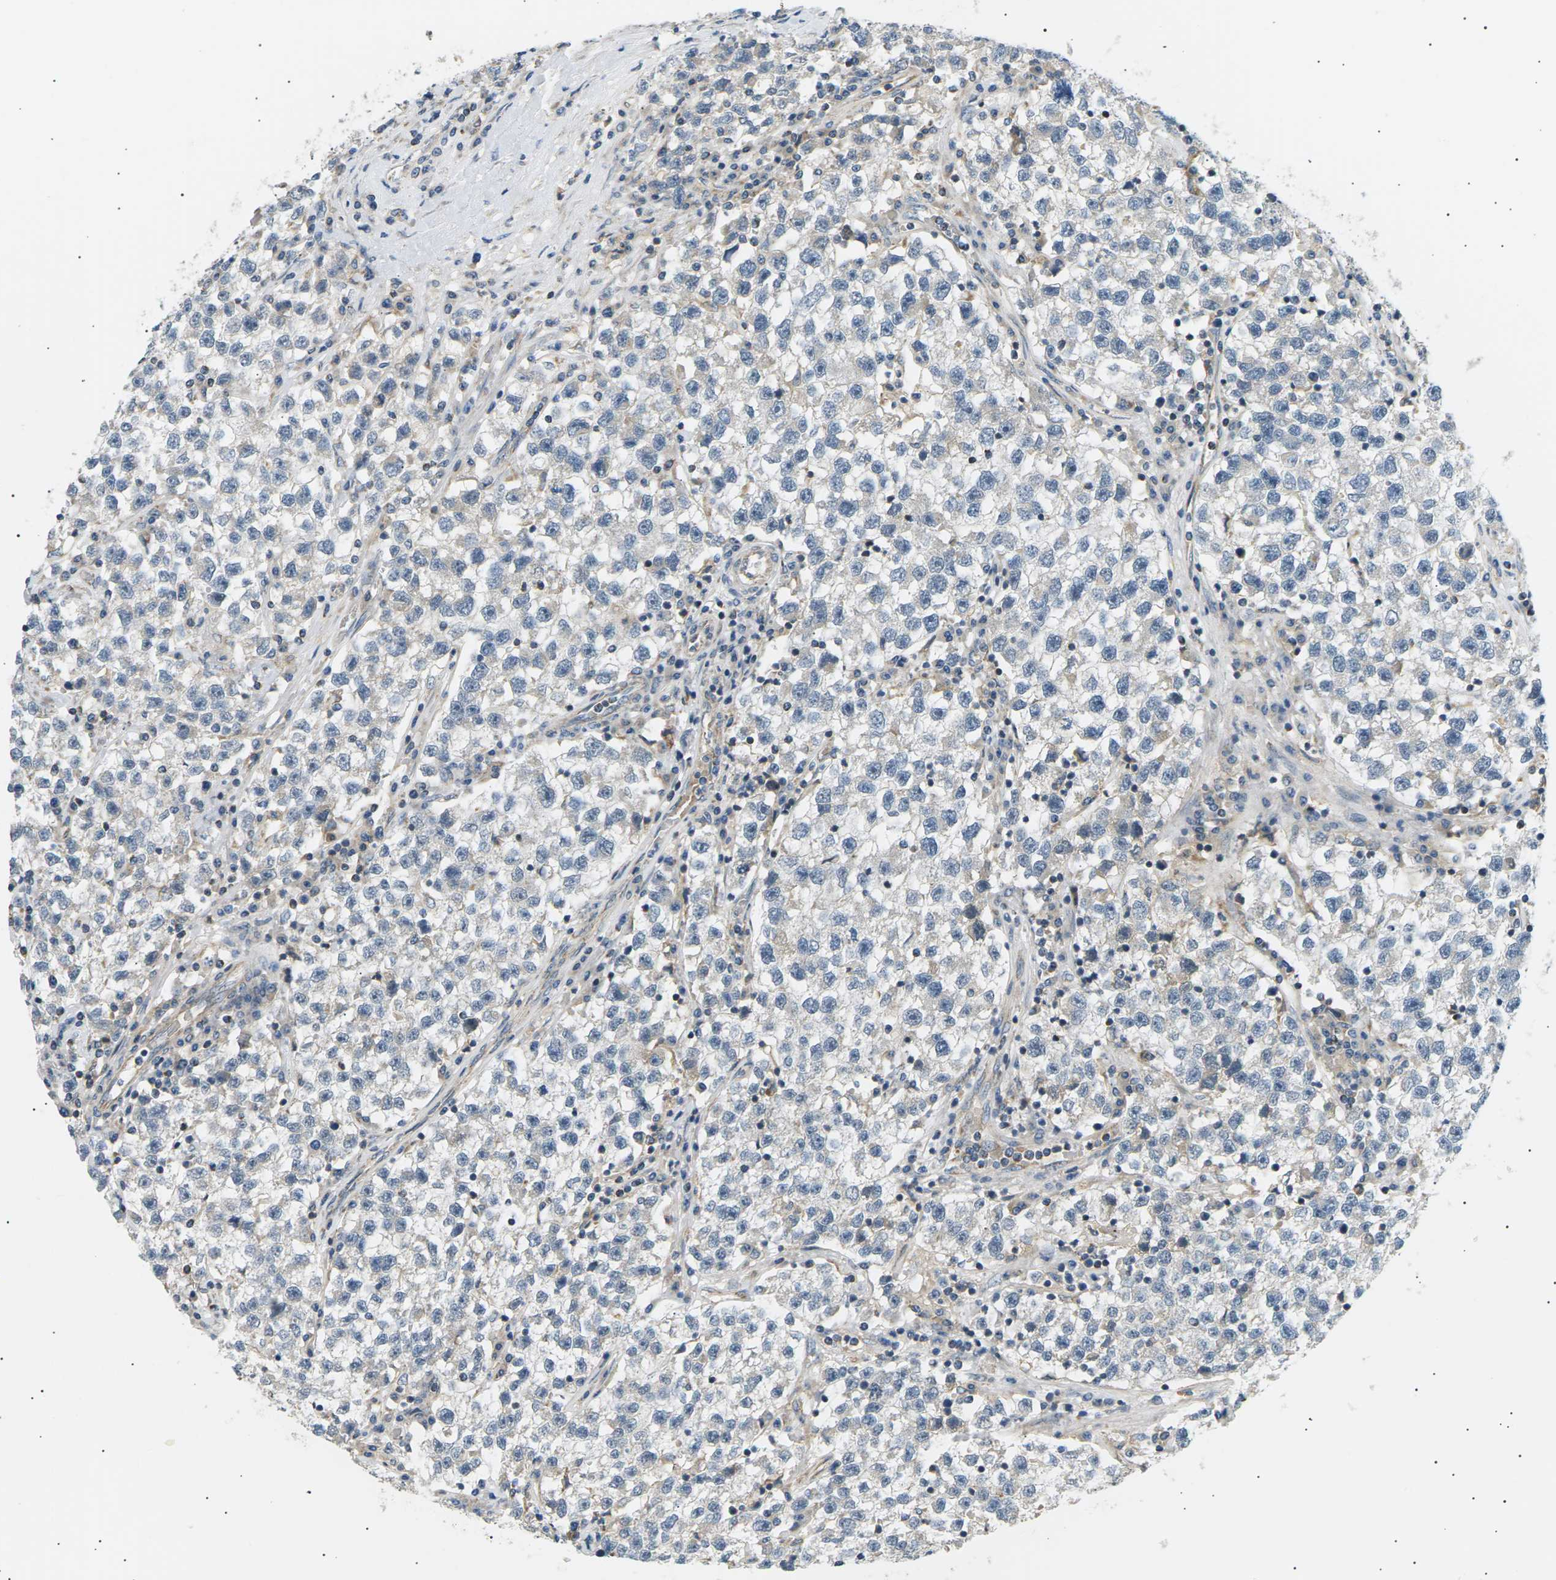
{"staining": {"intensity": "negative", "quantity": "none", "location": "none"}, "tissue": "testis cancer", "cell_type": "Tumor cells", "image_type": "cancer", "snomed": [{"axis": "morphology", "description": "Seminoma, NOS"}, {"axis": "topography", "description": "Testis"}], "caption": "Tumor cells are negative for protein expression in human testis cancer (seminoma).", "gene": "TBC1D8", "patient": {"sex": "male", "age": 22}}